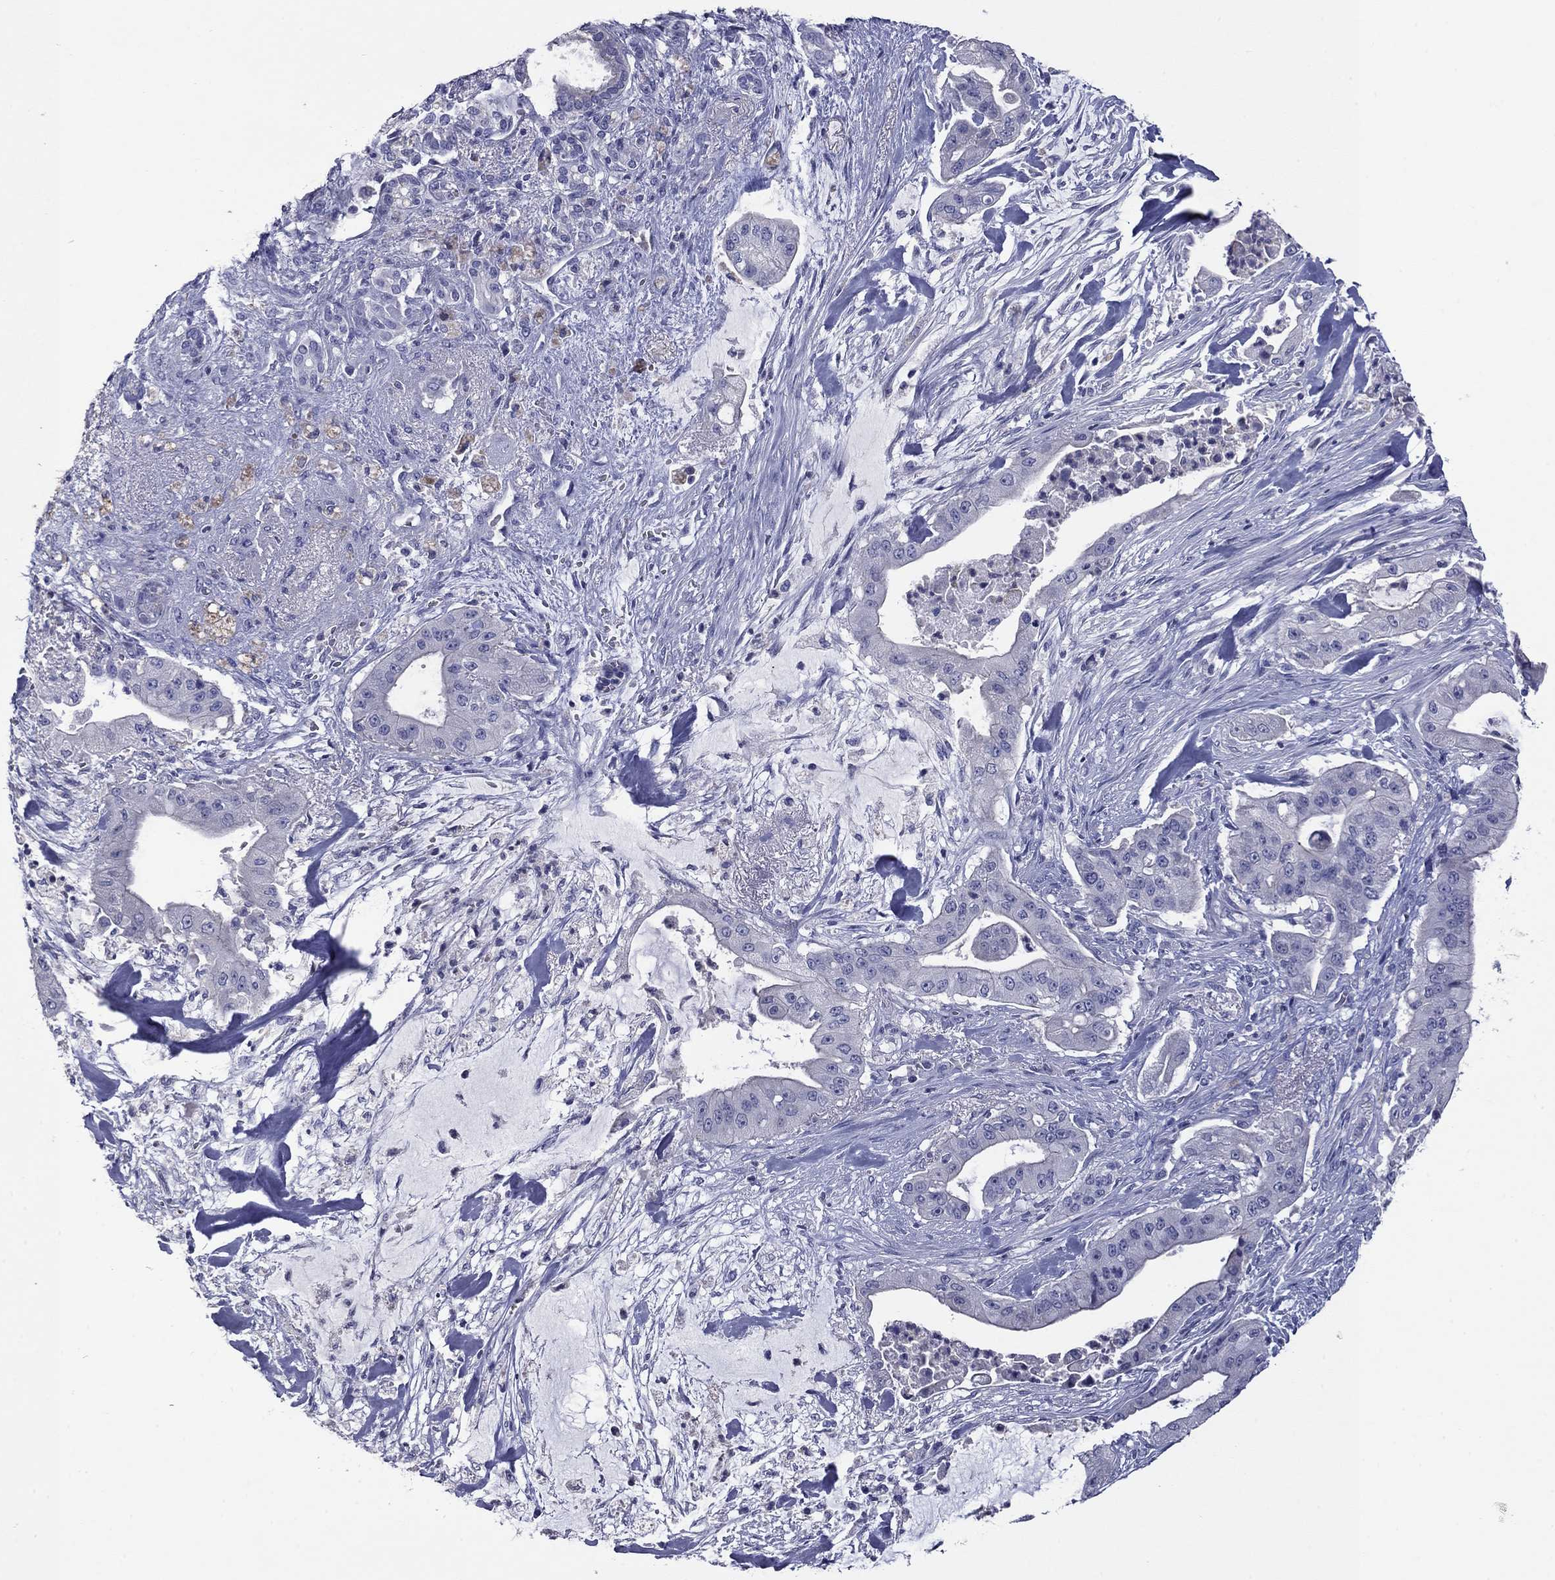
{"staining": {"intensity": "negative", "quantity": "none", "location": "none"}, "tissue": "pancreatic cancer", "cell_type": "Tumor cells", "image_type": "cancer", "snomed": [{"axis": "morphology", "description": "Normal tissue, NOS"}, {"axis": "morphology", "description": "Inflammation, NOS"}, {"axis": "morphology", "description": "Adenocarcinoma, NOS"}, {"axis": "topography", "description": "Pancreas"}], "caption": "The immunohistochemistry image has no significant positivity in tumor cells of pancreatic adenocarcinoma tissue.", "gene": "CFAP119", "patient": {"sex": "male", "age": 57}}